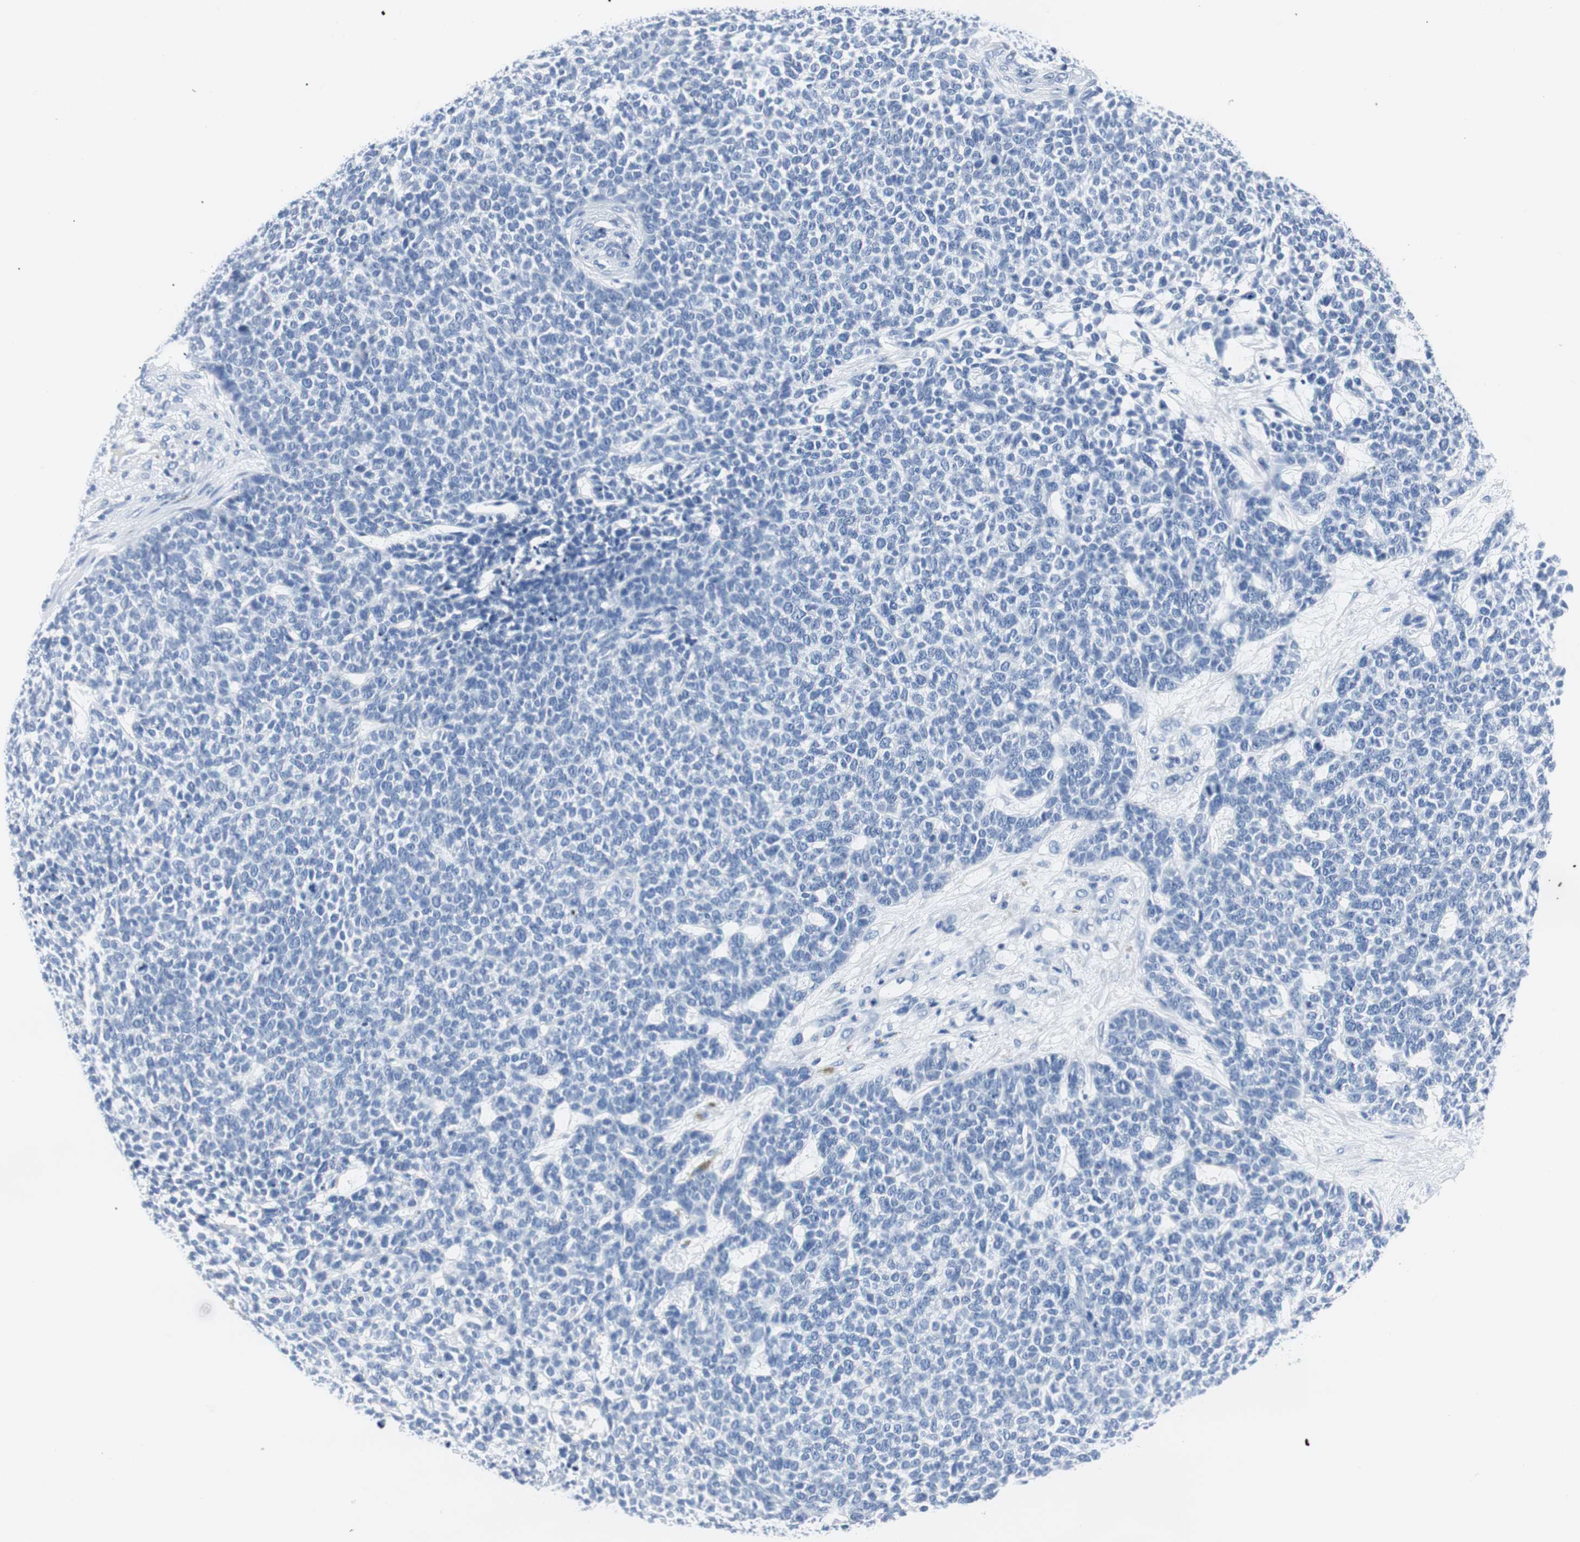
{"staining": {"intensity": "negative", "quantity": "none", "location": "none"}, "tissue": "skin cancer", "cell_type": "Tumor cells", "image_type": "cancer", "snomed": [{"axis": "morphology", "description": "Basal cell carcinoma"}, {"axis": "topography", "description": "Skin"}], "caption": "IHC of skin cancer shows no staining in tumor cells.", "gene": "GAP43", "patient": {"sex": "female", "age": 84}}